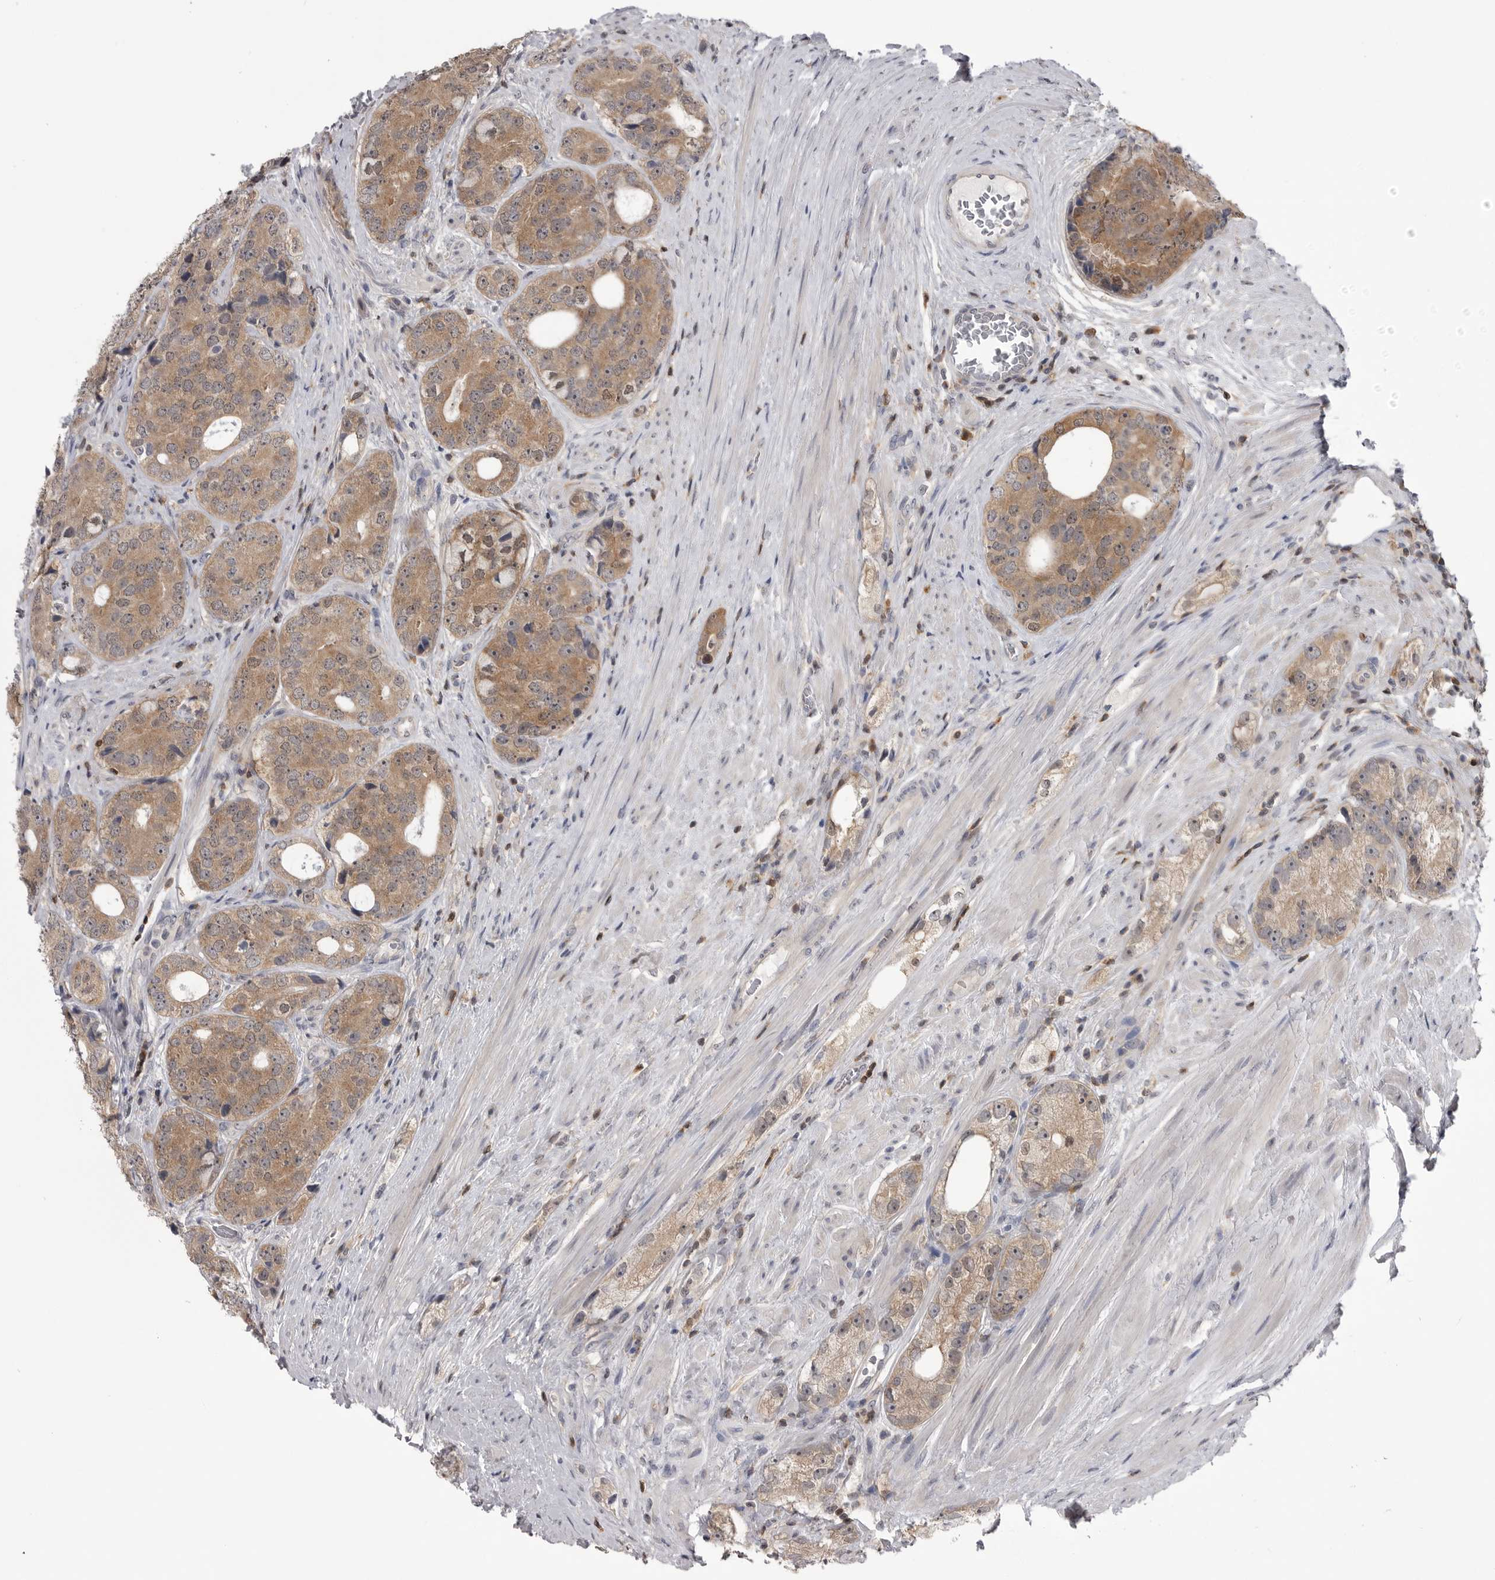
{"staining": {"intensity": "moderate", "quantity": ">75%", "location": "cytoplasmic/membranous"}, "tissue": "prostate cancer", "cell_type": "Tumor cells", "image_type": "cancer", "snomed": [{"axis": "morphology", "description": "Adenocarcinoma, High grade"}, {"axis": "topography", "description": "Prostate"}], "caption": "Prostate adenocarcinoma (high-grade) stained with a brown dye displays moderate cytoplasmic/membranous positive positivity in approximately >75% of tumor cells.", "gene": "MAPK13", "patient": {"sex": "male", "age": 56}}